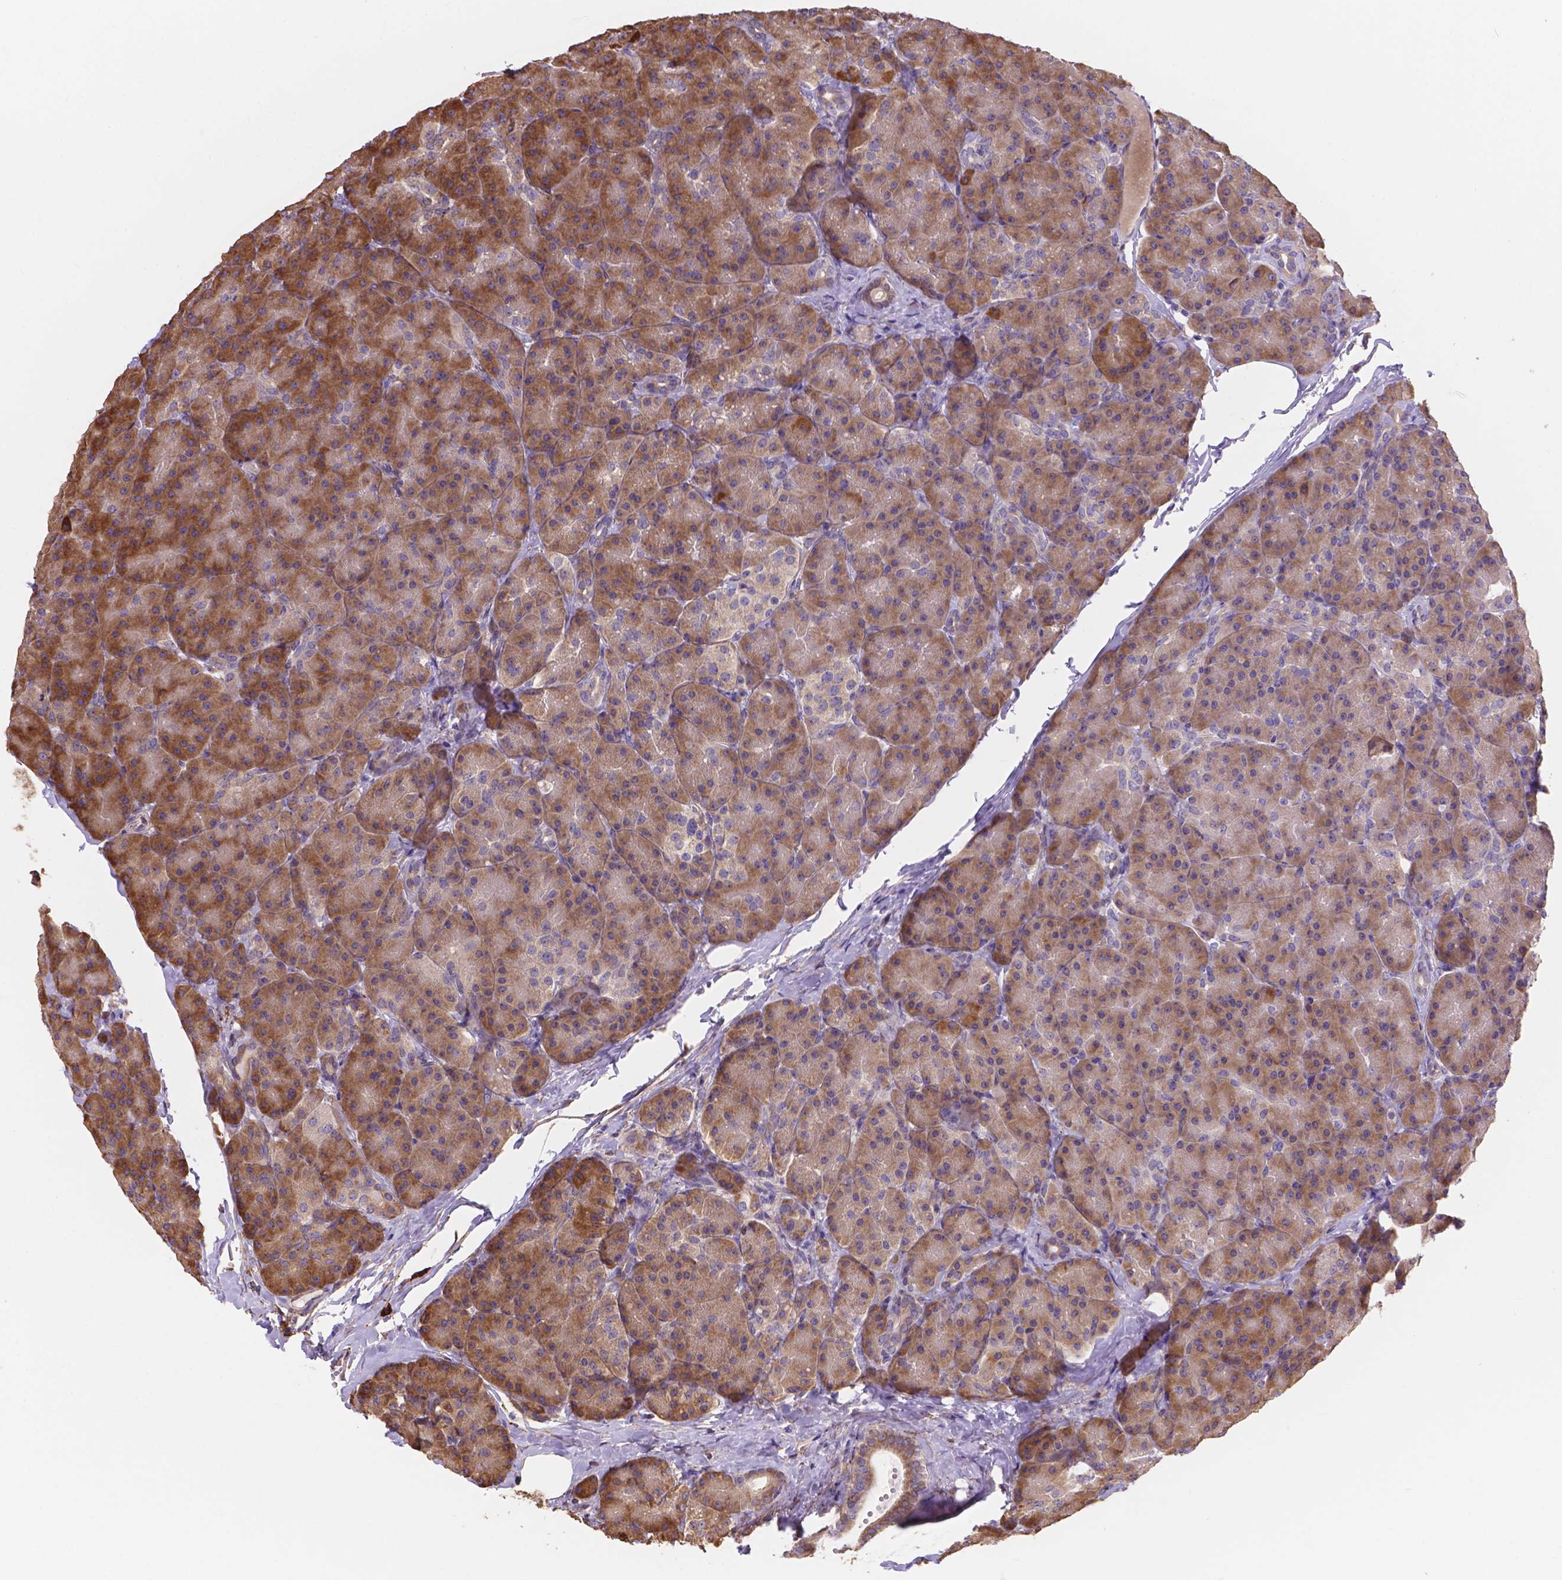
{"staining": {"intensity": "moderate", "quantity": ">75%", "location": "cytoplasmic/membranous"}, "tissue": "pancreas", "cell_type": "Exocrine glandular cells", "image_type": "normal", "snomed": [{"axis": "morphology", "description": "Normal tissue, NOS"}, {"axis": "topography", "description": "Pancreas"}], "caption": "Approximately >75% of exocrine glandular cells in unremarkable human pancreas exhibit moderate cytoplasmic/membranous protein staining as visualized by brown immunohistochemical staining.", "gene": "IPO11", "patient": {"sex": "male", "age": 57}}